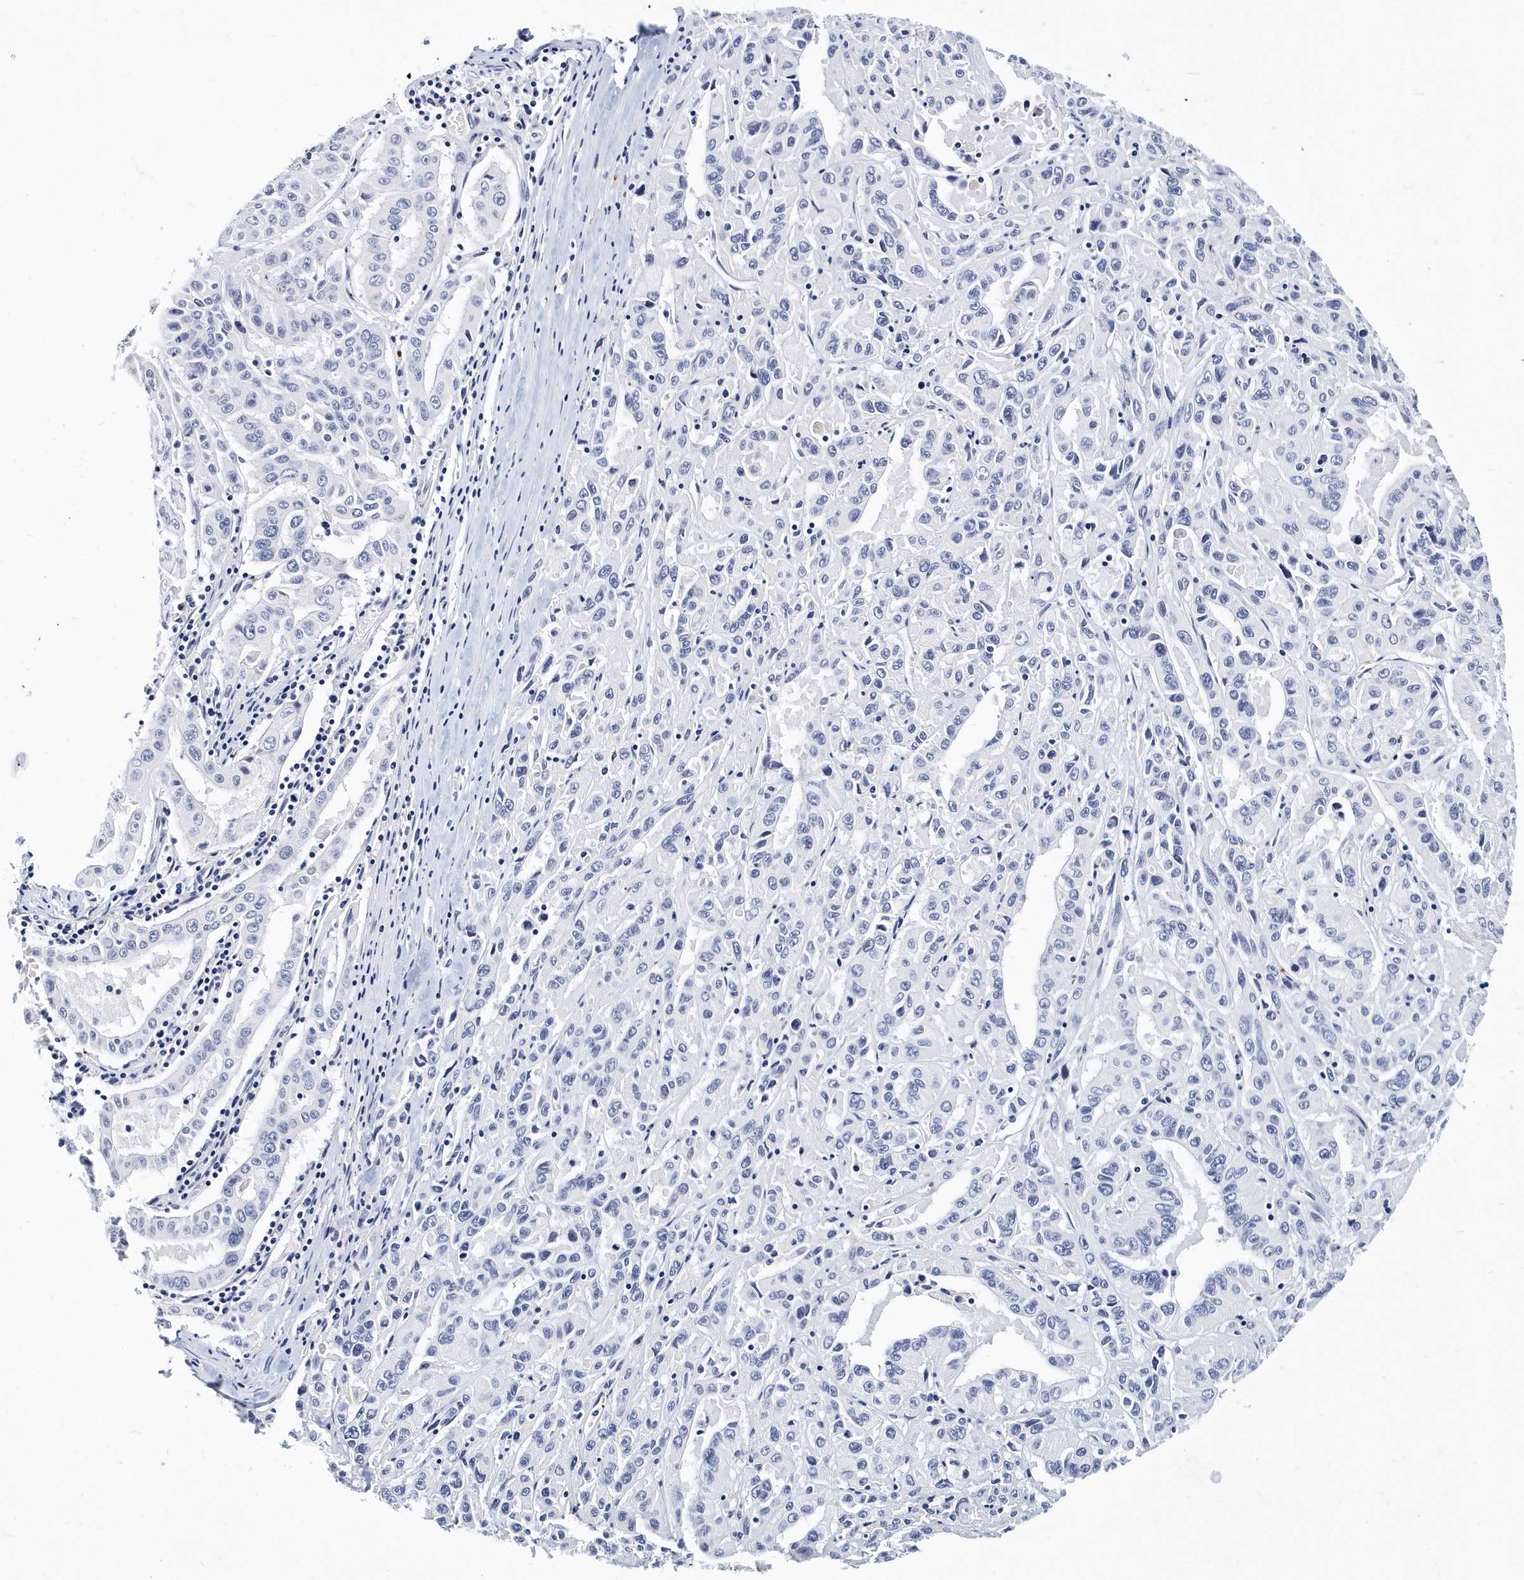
{"staining": {"intensity": "negative", "quantity": "none", "location": "none"}, "tissue": "pancreatic cancer", "cell_type": "Tumor cells", "image_type": "cancer", "snomed": [{"axis": "morphology", "description": "Adenocarcinoma, NOS"}, {"axis": "topography", "description": "Pancreas"}], "caption": "A high-resolution image shows immunohistochemistry (IHC) staining of pancreatic cancer (adenocarcinoma), which demonstrates no significant positivity in tumor cells.", "gene": "ITGA2B", "patient": {"sex": "male", "age": 63}}